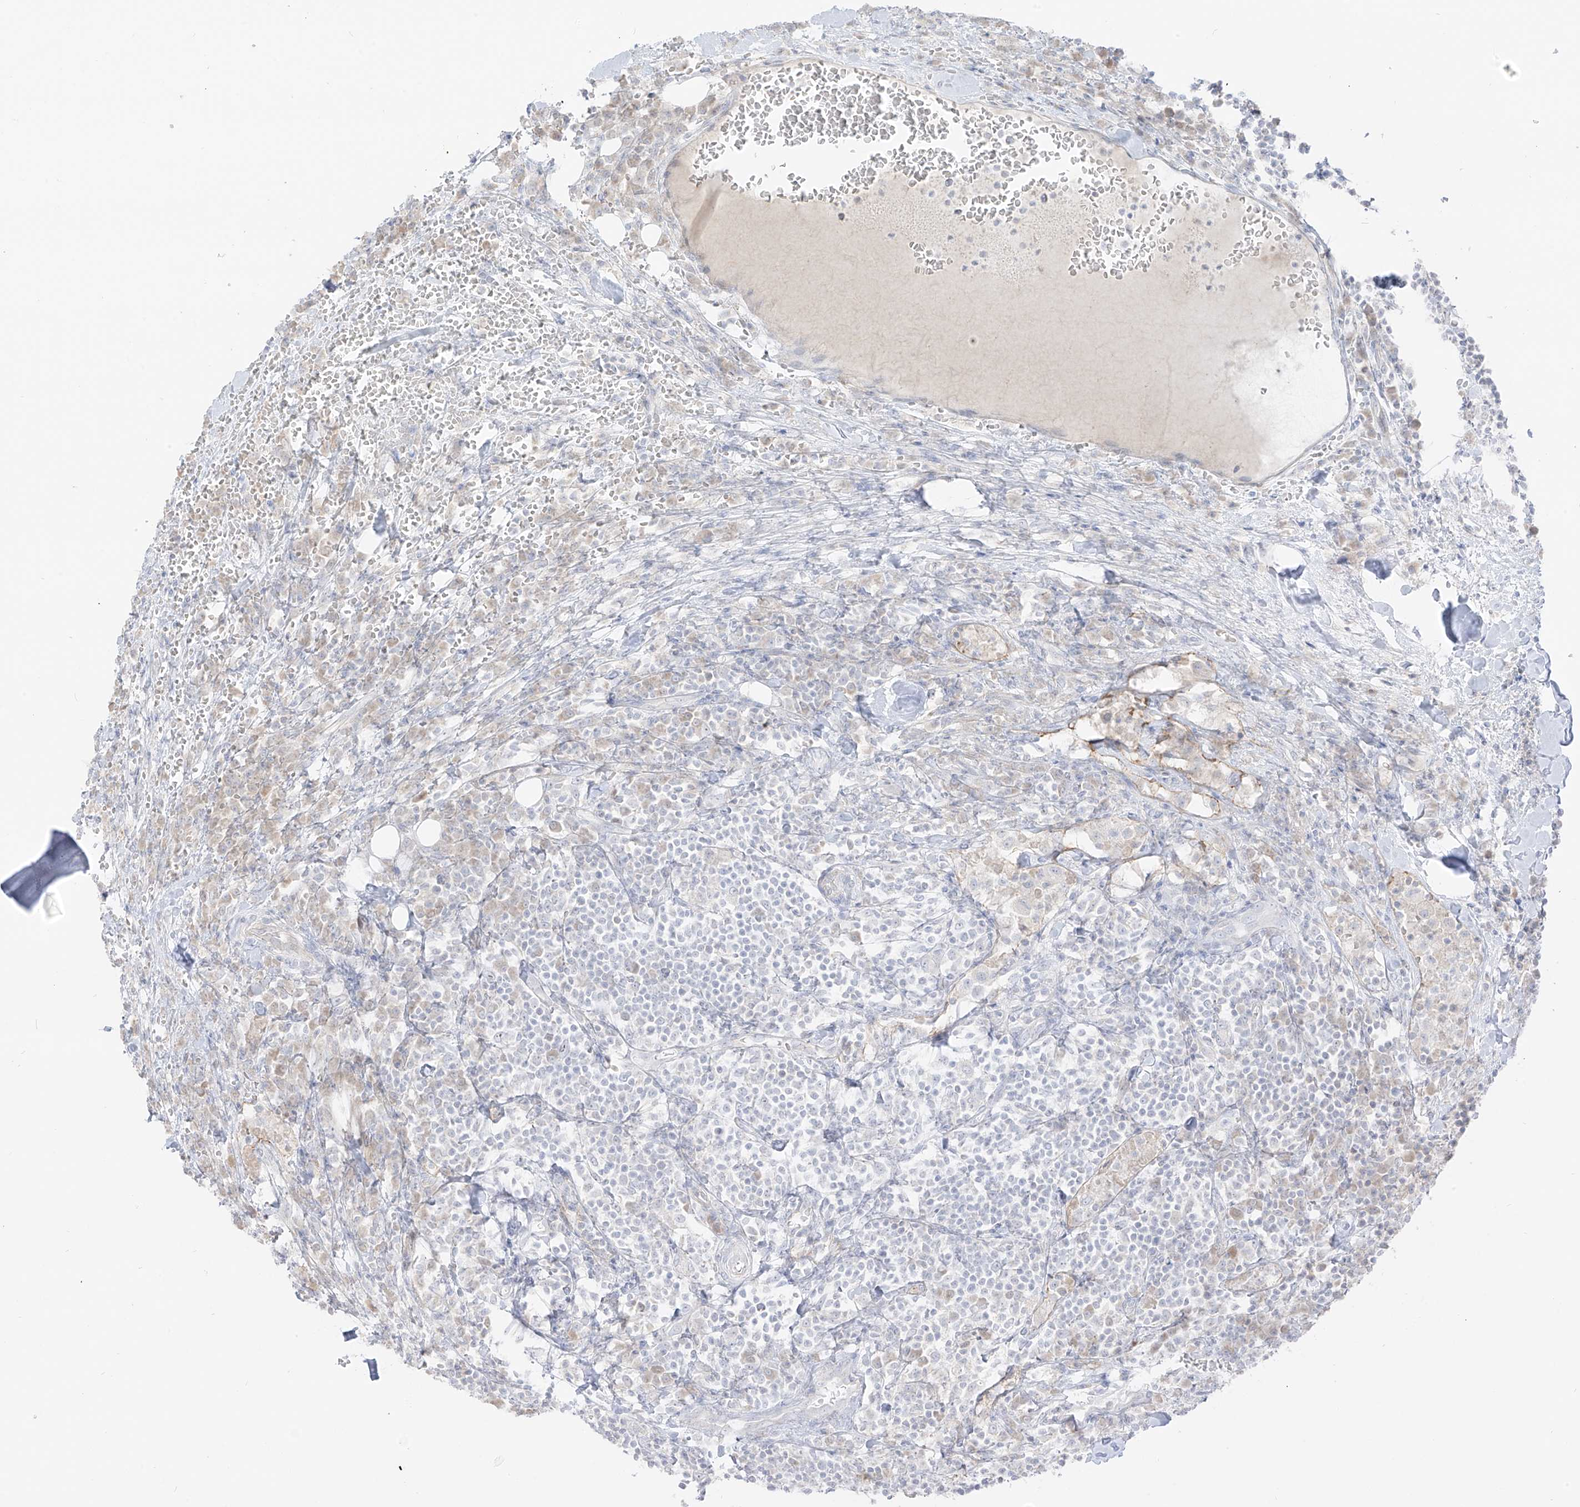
{"staining": {"intensity": "negative", "quantity": "none", "location": "none"}, "tissue": "head and neck cancer", "cell_type": "Tumor cells", "image_type": "cancer", "snomed": [{"axis": "morphology", "description": "Squamous cell carcinoma, NOS"}, {"axis": "topography", "description": "Head-Neck"}], "caption": "Immunohistochemical staining of head and neck squamous cell carcinoma demonstrates no significant expression in tumor cells.", "gene": "C11orf87", "patient": {"sex": "male", "age": 66}}